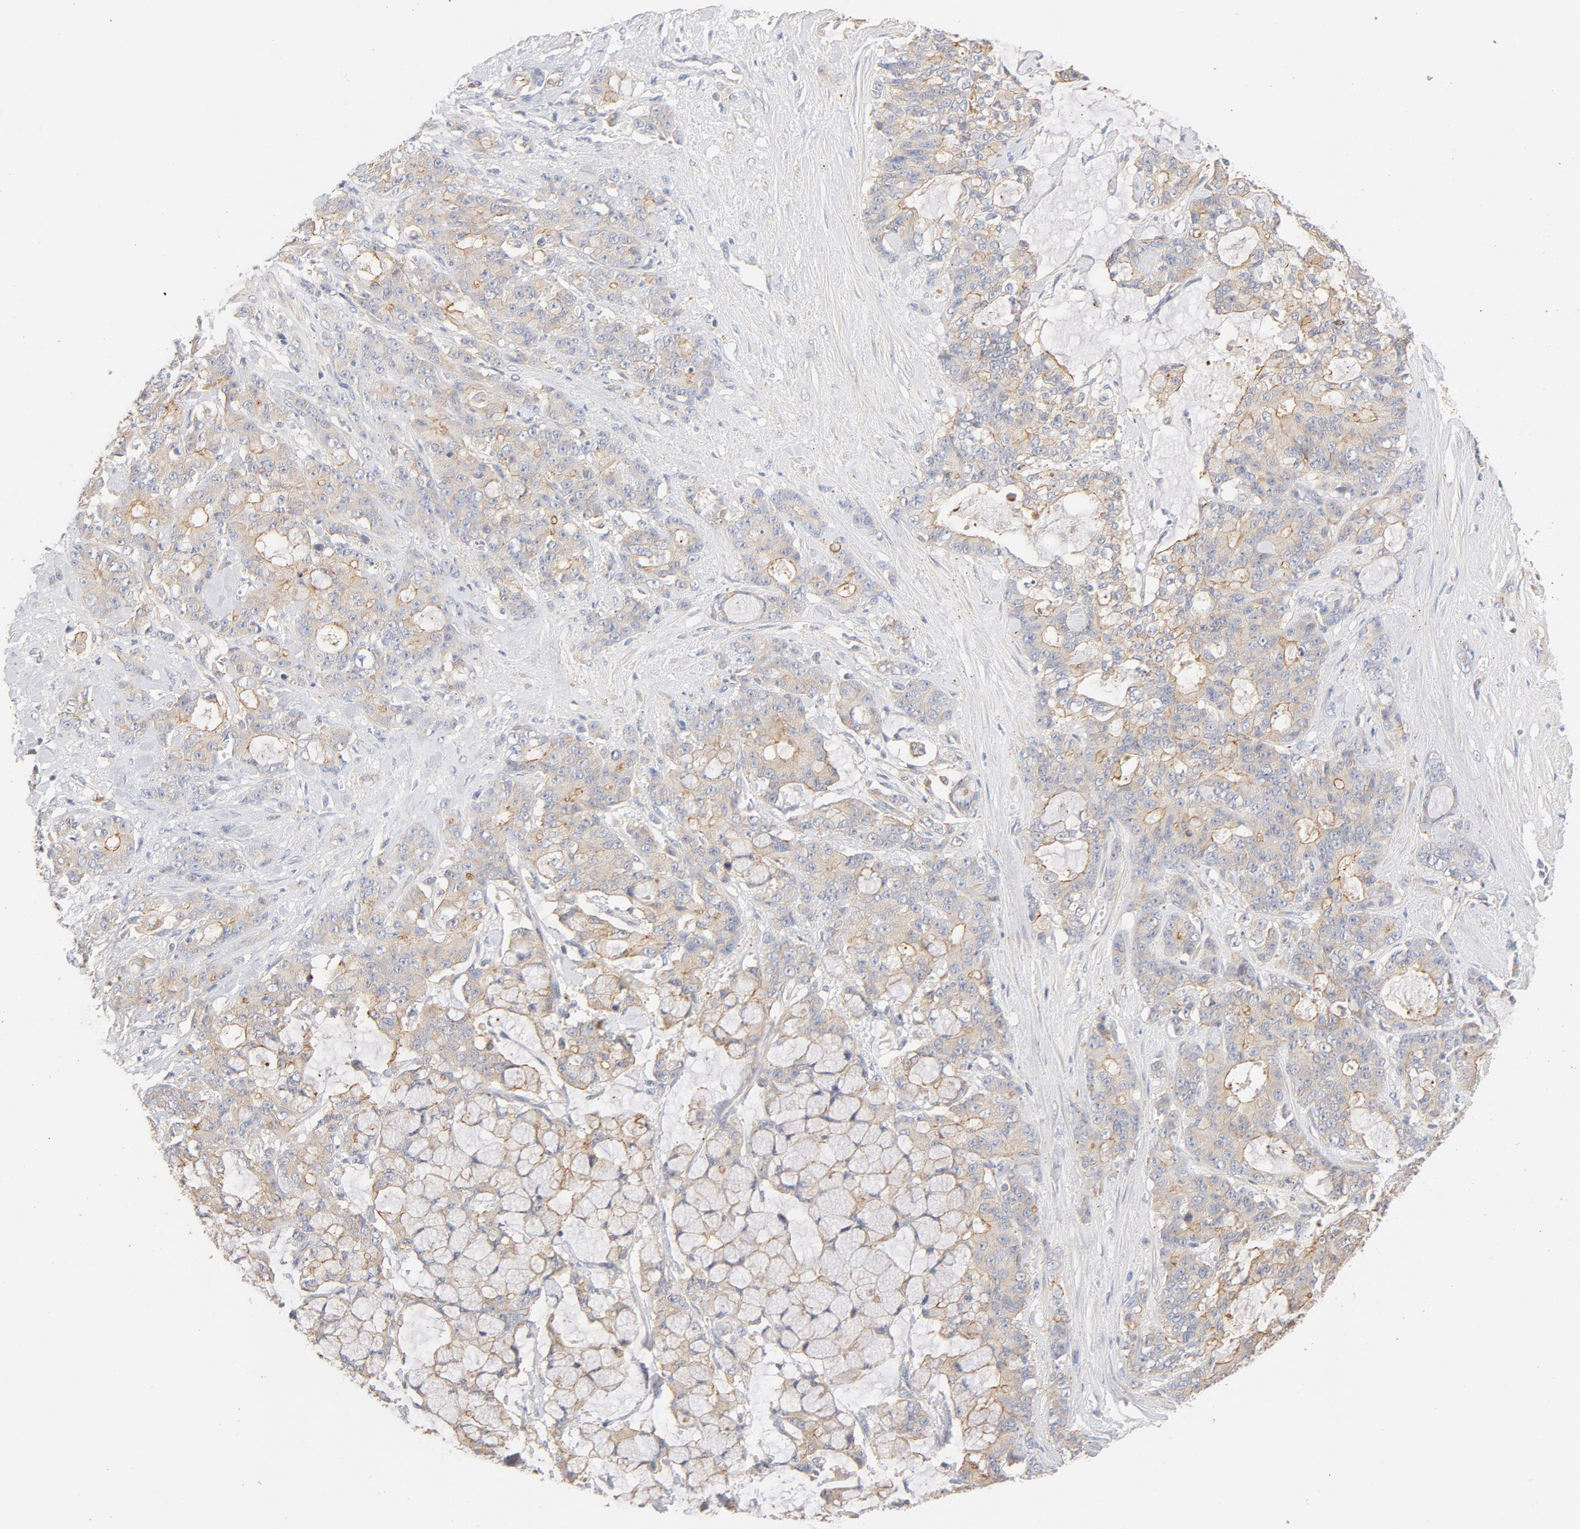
{"staining": {"intensity": "weak", "quantity": ">75%", "location": "cytoplasmic/membranous"}, "tissue": "pancreatic cancer", "cell_type": "Tumor cells", "image_type": "cancer", "snomed": [{"axis": "morphology", "description": "Adenocarcinoma, NOS"}, {"axis": "topography", "description": "Pancreas"}], "caption": "Protein analysis of adenocarcinoma (pancreatic) tissue displays weak cytoplasmic/membranous positivity in about >75% of tumor cells.", "gene": "STRN3", "patient": {"sex": "female", "age": 73}}